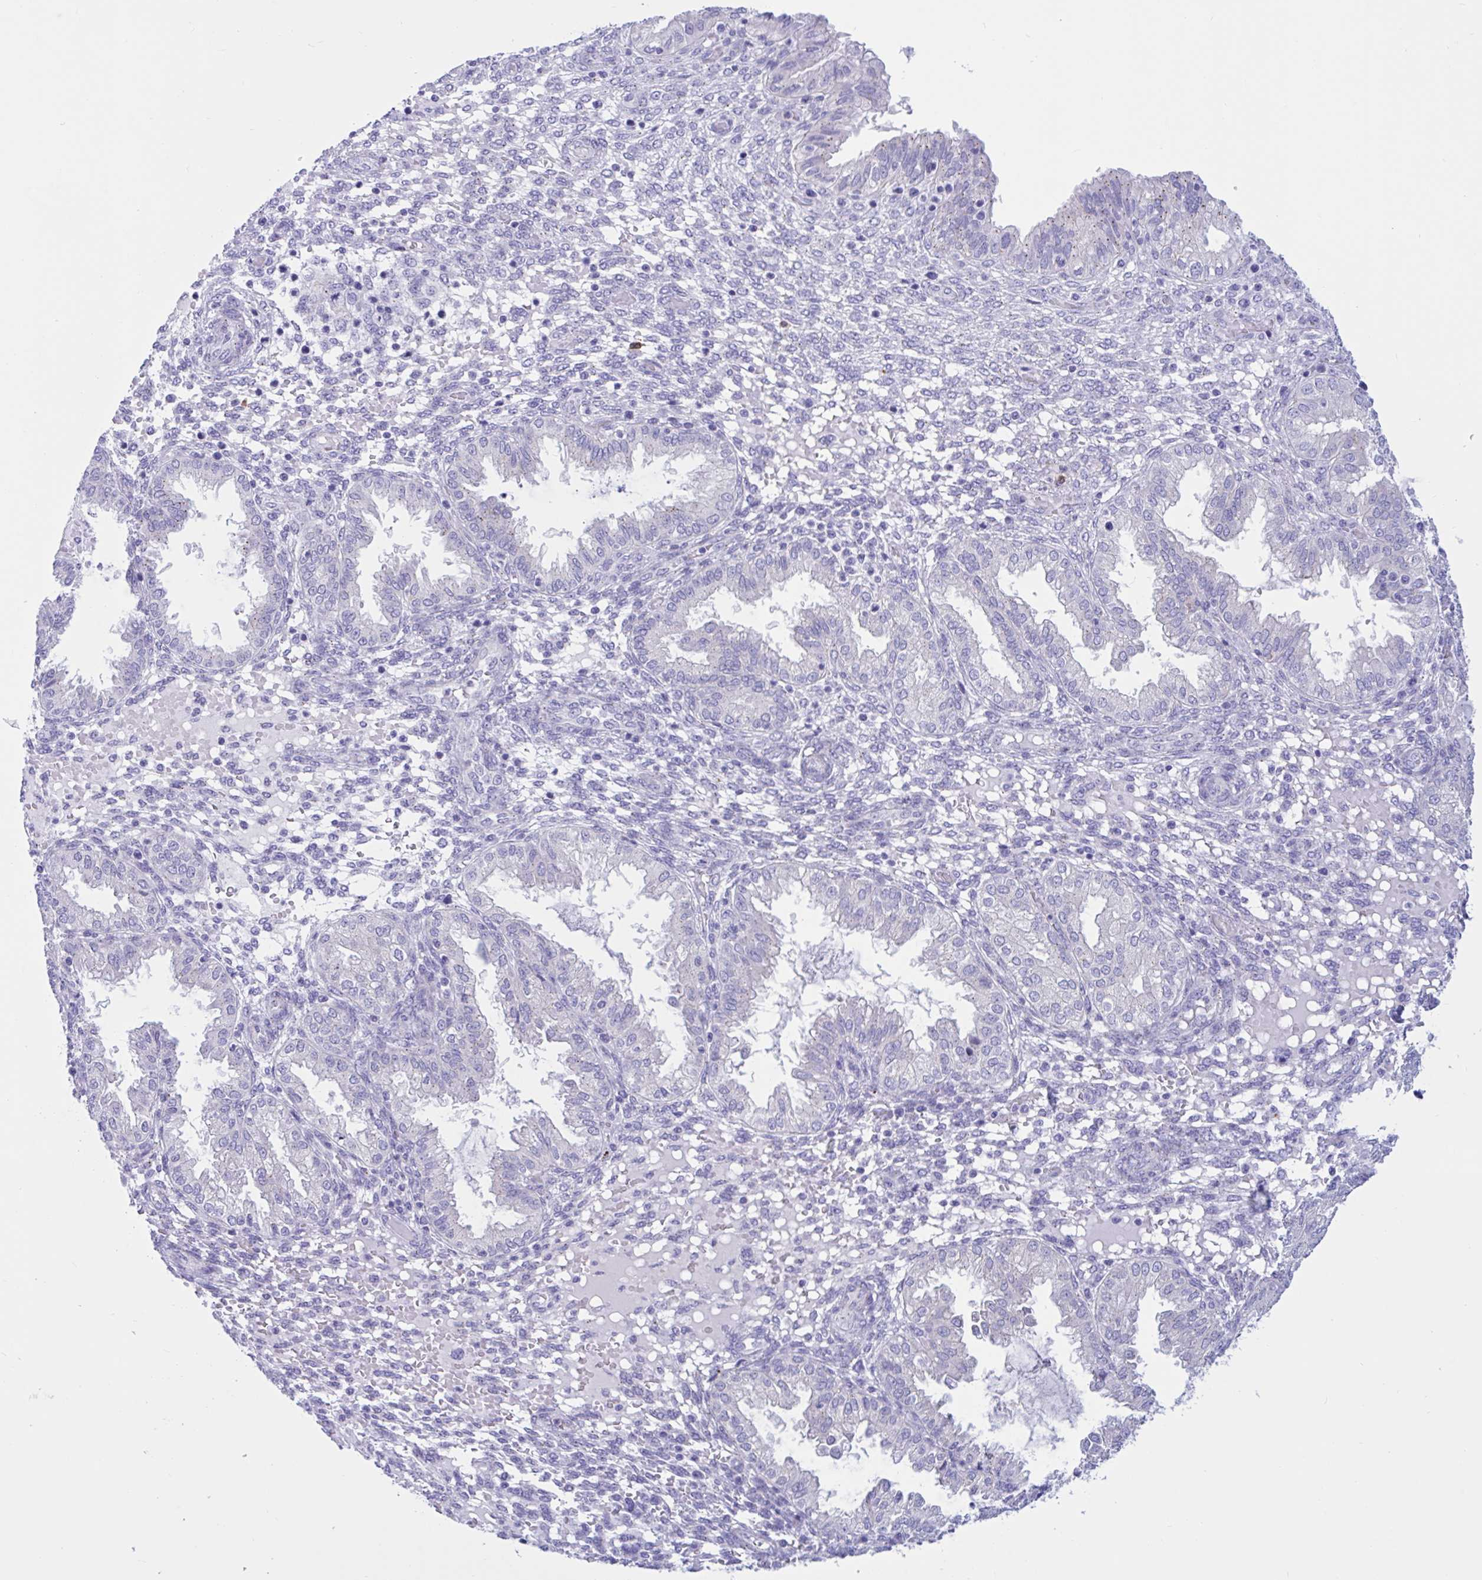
{"staining": {"intensity": "negative", "quantity": "none", "location": "none"}, "tissue": "endometrium", "cell_type": "Cells in endometrial stroma", "image_type": "normal", "snomed": [{"axis": "morphology", "description": "Normal tissue, NOS"}, {"axis": "topography", "description": "Endometrium"}], "caption": "The photomicrograph demonstrates no significant expression in cells in endometrial stroma of endometrium. Brightfield microscopy of immunohistochemistry (IHC) stained with DAB (brown) and hematoxylin (blue), captured at high magnification.", "gene": "RNASE3", "patient": {"sex": "female", "age": 33}}